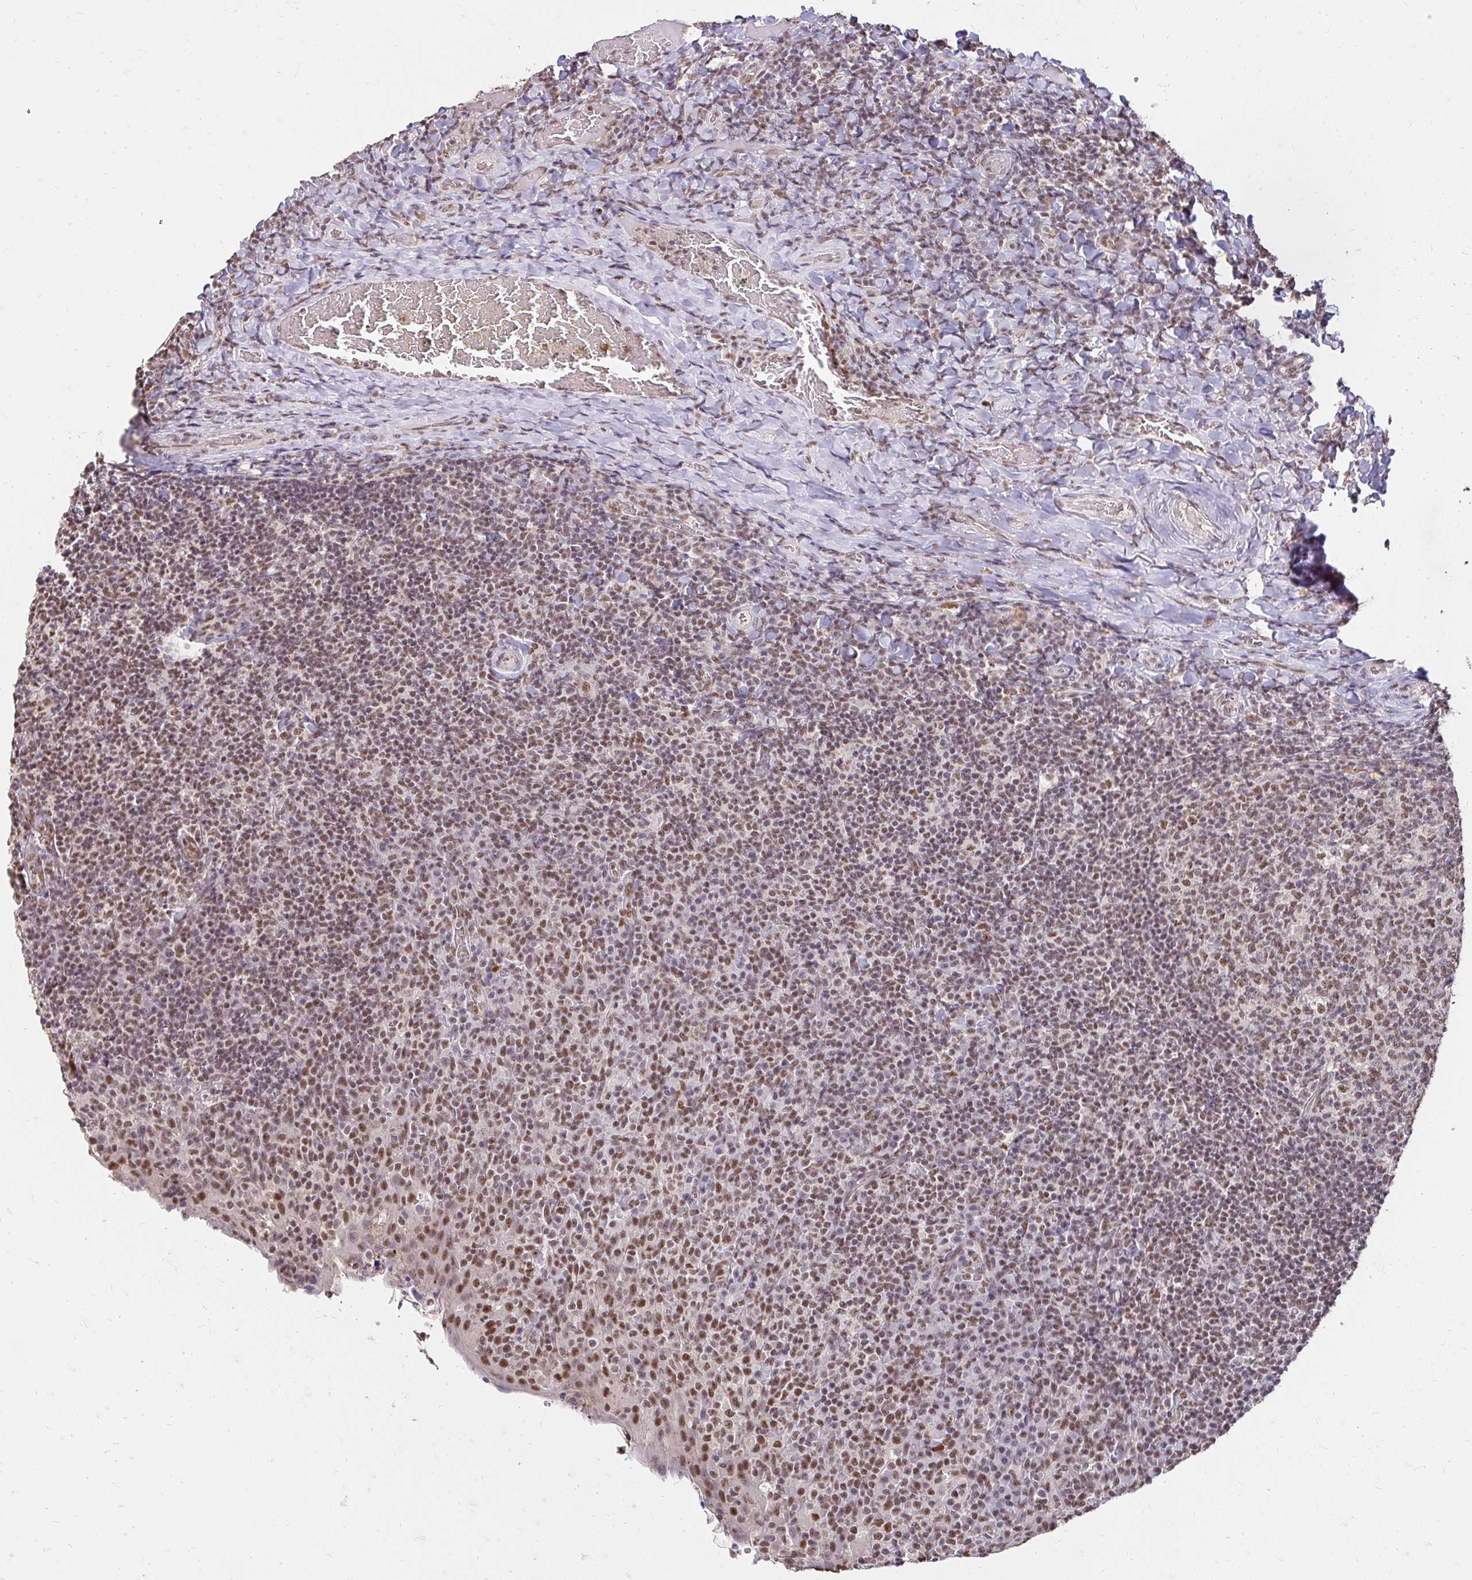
{"staining": {"intensity": "moderate", "quantity": "25%-75%", "location": "nuclear"}, "tissue": "tonsil", "cell_type": "Germinal center cells", "image_type": "normal", "snomed": [{"axis": "morphology", "description": "Normal tissue, NOS"}, {"axis": "topography", "description": "Tonsil"}], "caption": "Immunohistochemistry (DAB (3,3'-diaminobenzidine)) staining of unremarkable human tonsil exhibits moderate nuclear protein positivity in about 25%-75% of germinal center cells. Nuclei are stained in blue.", "gene": "RIMS4", "patient": {"sex": "female", "age": 10}}